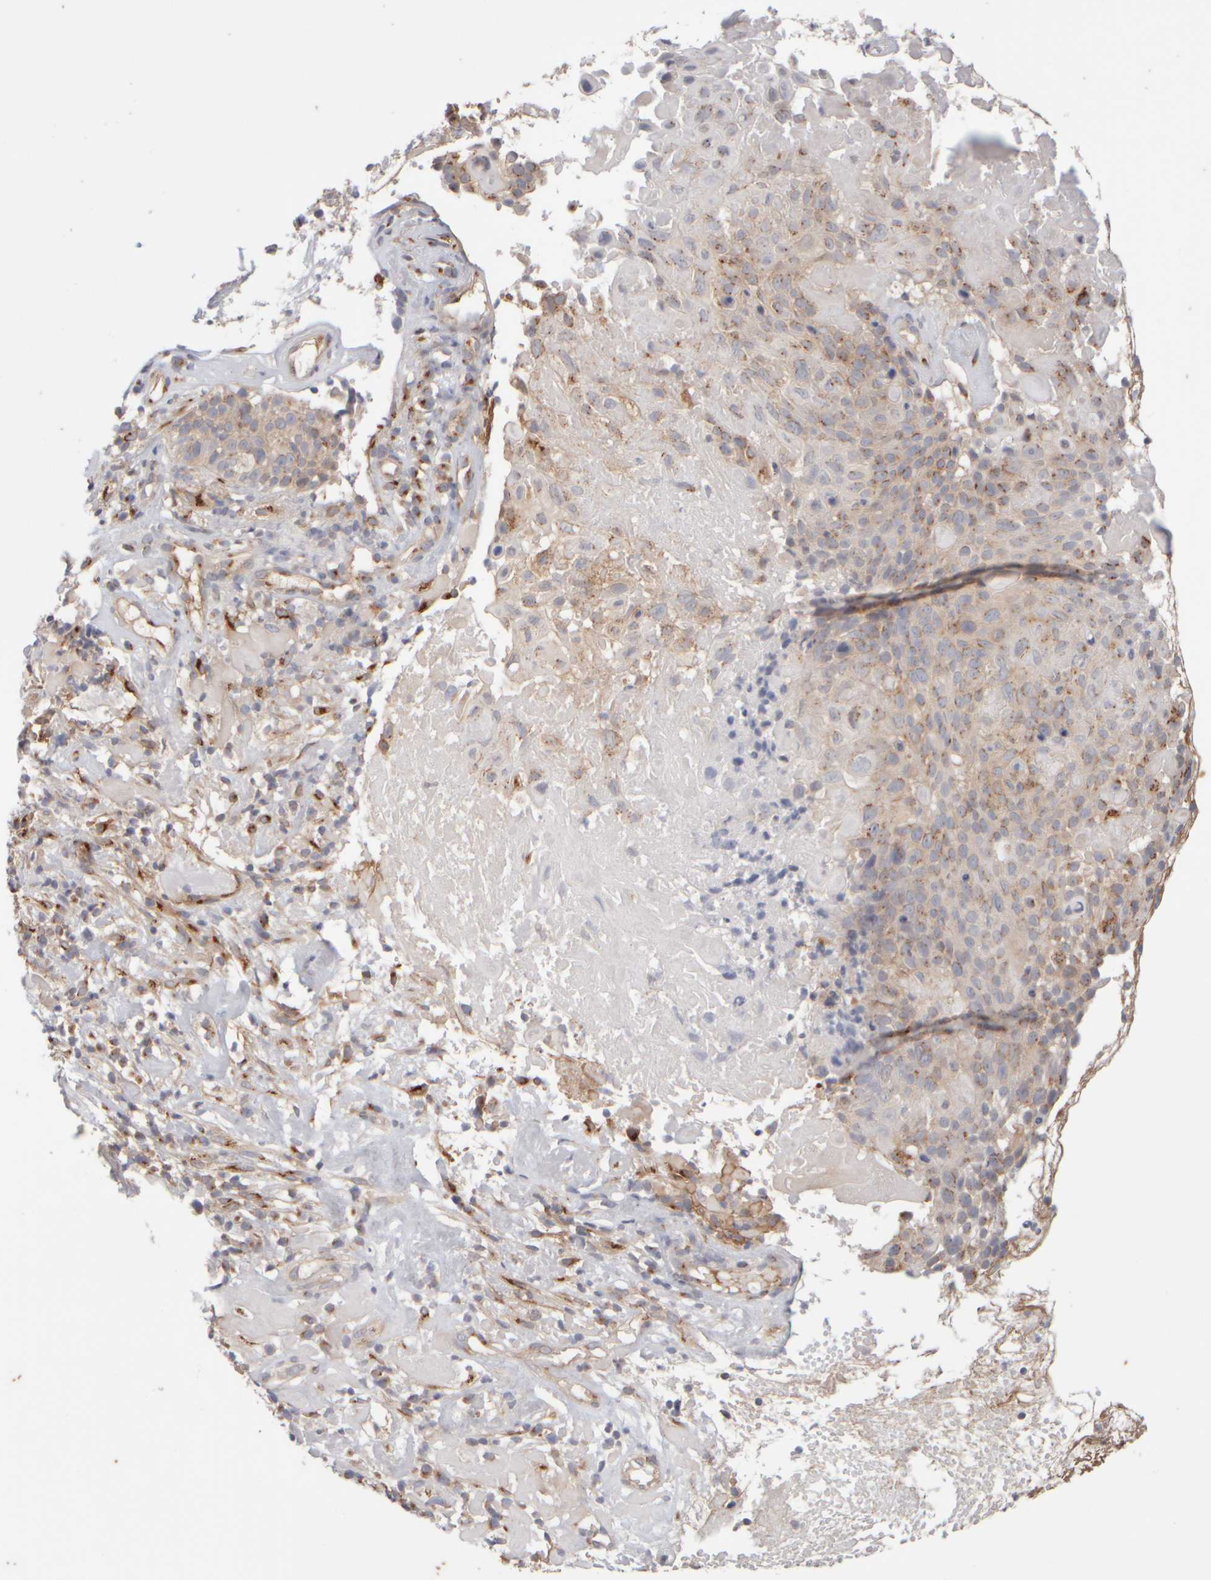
{"staining": {"intensity": "weak", "quantity": "25%-75%", "location": "cytoplasmic/membranous"}, "tissue": "cervical cancer", "cell_type": "Tumor cells", "image_type": "cancer", "snomed": [{"axis": "morphology", "description": "Squamous cell carcinoma, NOS"}, {"axis": "topography", "description": "Cervix"}], "caption": "Tumor cells display weak cytoplasmic/membranous expression in about 25%-75% of cells in cervical squamous cell carcinoma. Nuclei are stained in blue.", "gene": "GOPC", "patient": {"sex": "female", "age": 74}}